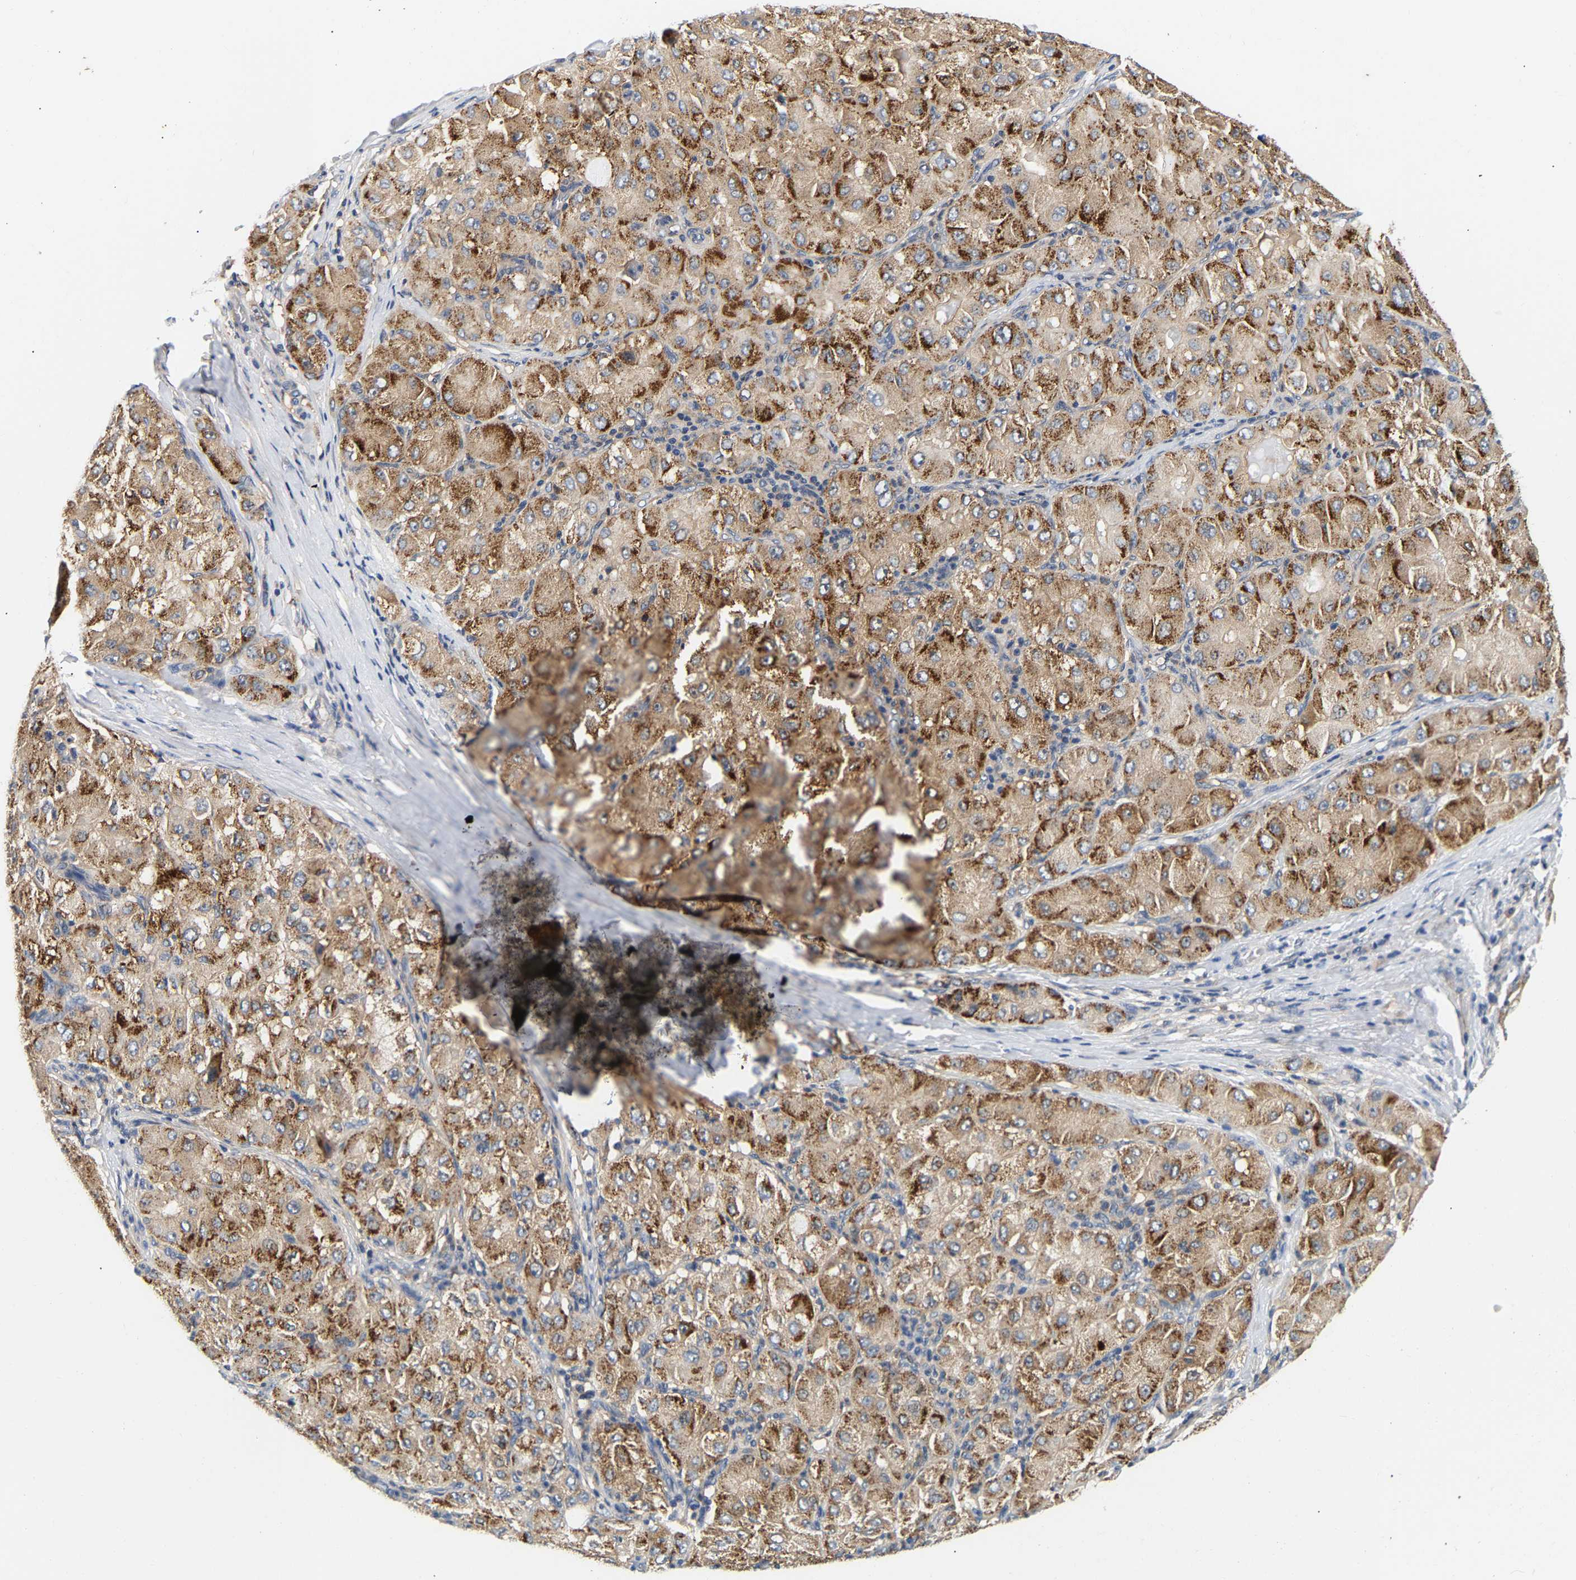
{"staining": {"intensity": "strong", "quantity": ">75%", "location": "cytoplasmic/membranous"}, "tissue": "liver cancer", "cell_type": "Tumor cells", "image_type": "cancer", "snomed": [{"axis": "morphology", "description": "Carcinoma, Hepatocellular, NOS"}, {"axis": "topography", "description": "Liver"}], "caption": "High-magnification brightfield microscopy of liver cancer stained with DAB (3,3'-diaminobenzidine) (brown) and counterstained with hematoxylin (blue). tumor cells exhibit strong cytoplasmic/membranous staining is appreciated in approximately>75% of cells.", "gene": "PPID", "patient": {"sex": "male", "age": 80}}